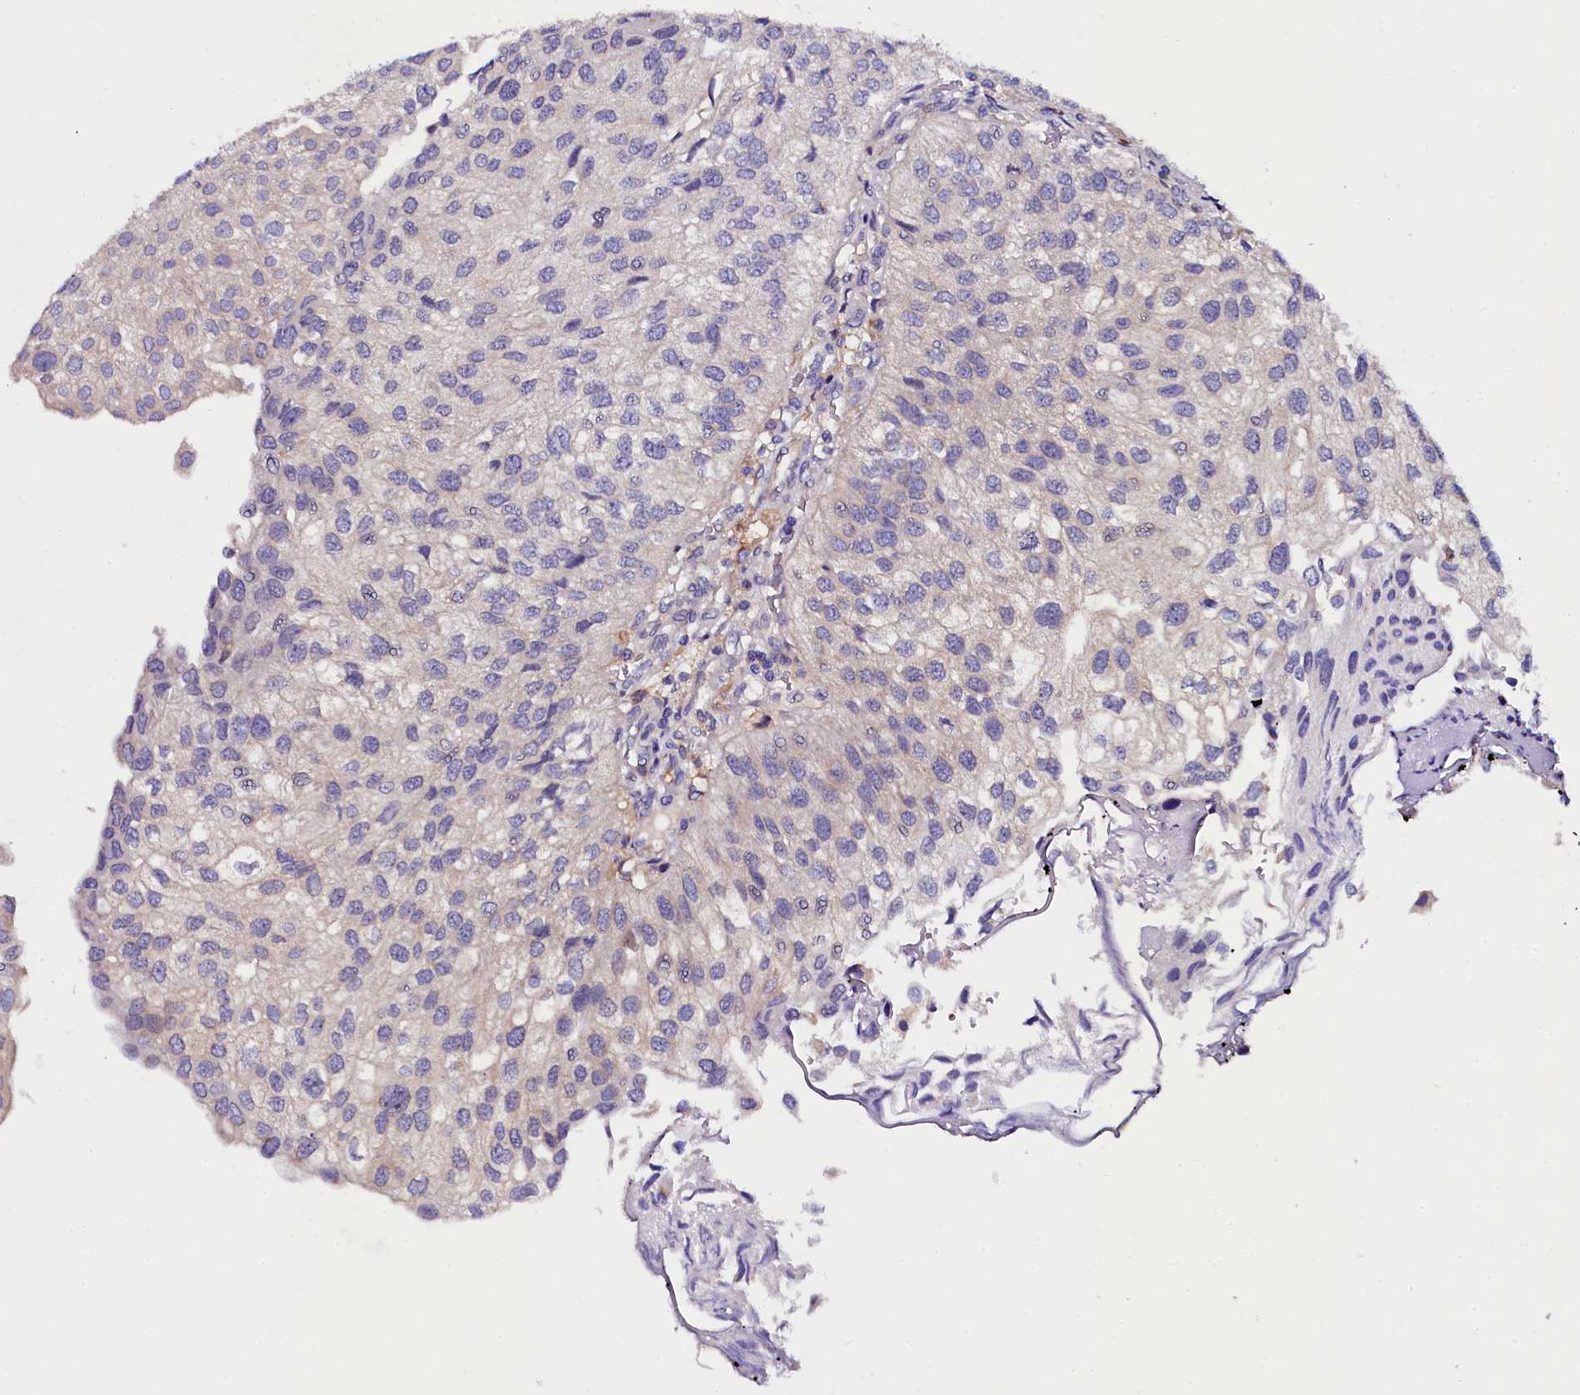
{"staining": {"intensity": "negative", "quantity": "none", "location": "none"}, "tissue": "urothelial cancer", "cell_type": "Tumor cells", "image_type": "cancer", "snomed": [{"axis": "morphology", "description": "Urothelial carcinoma, Low grade"}, {"axis": "topography", "description": "Urinary bladder"}], "caption": "There is no significant staining in tumor cells of urothelial cancer.", "gene": "OTOL1", "patient": {"sex": "female", "age": 89}}